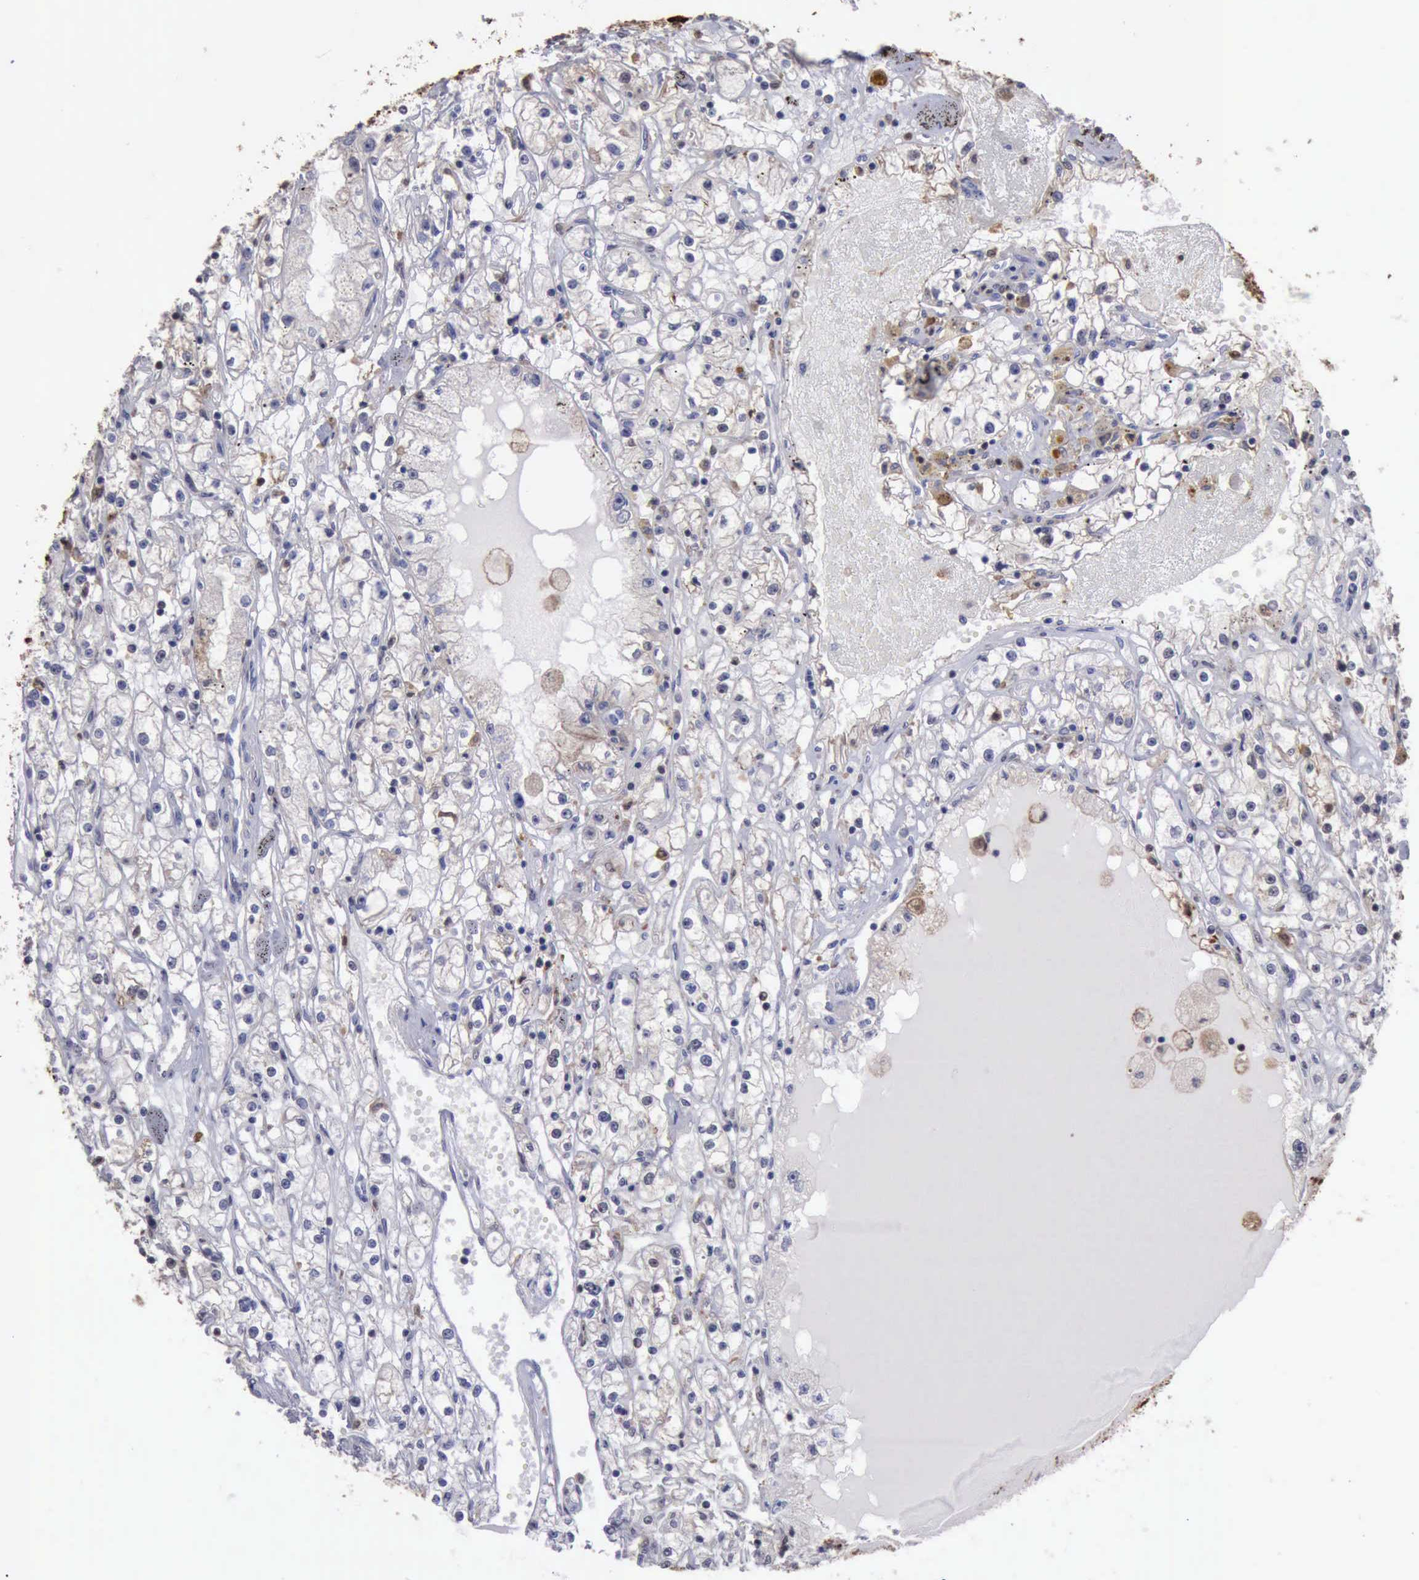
{"staining": {"intensity": "negative", "quantity": "none", "location": "none"}, "tissue": "renal cancer", "cell_type": "Tumor cells", "image_type": "cancer", "snomed": [{"axis": "morphology", "description": "Adenocarcinoma, NOS"}, {"axis": "topography", "description": "Kidney"}], "caption": "An image of adenocarcinoma (renal) stained for a protein shows no brown staining in tumor cells.", "gene": "STAT1", "patient": {"sex": "male", "age": 56}}